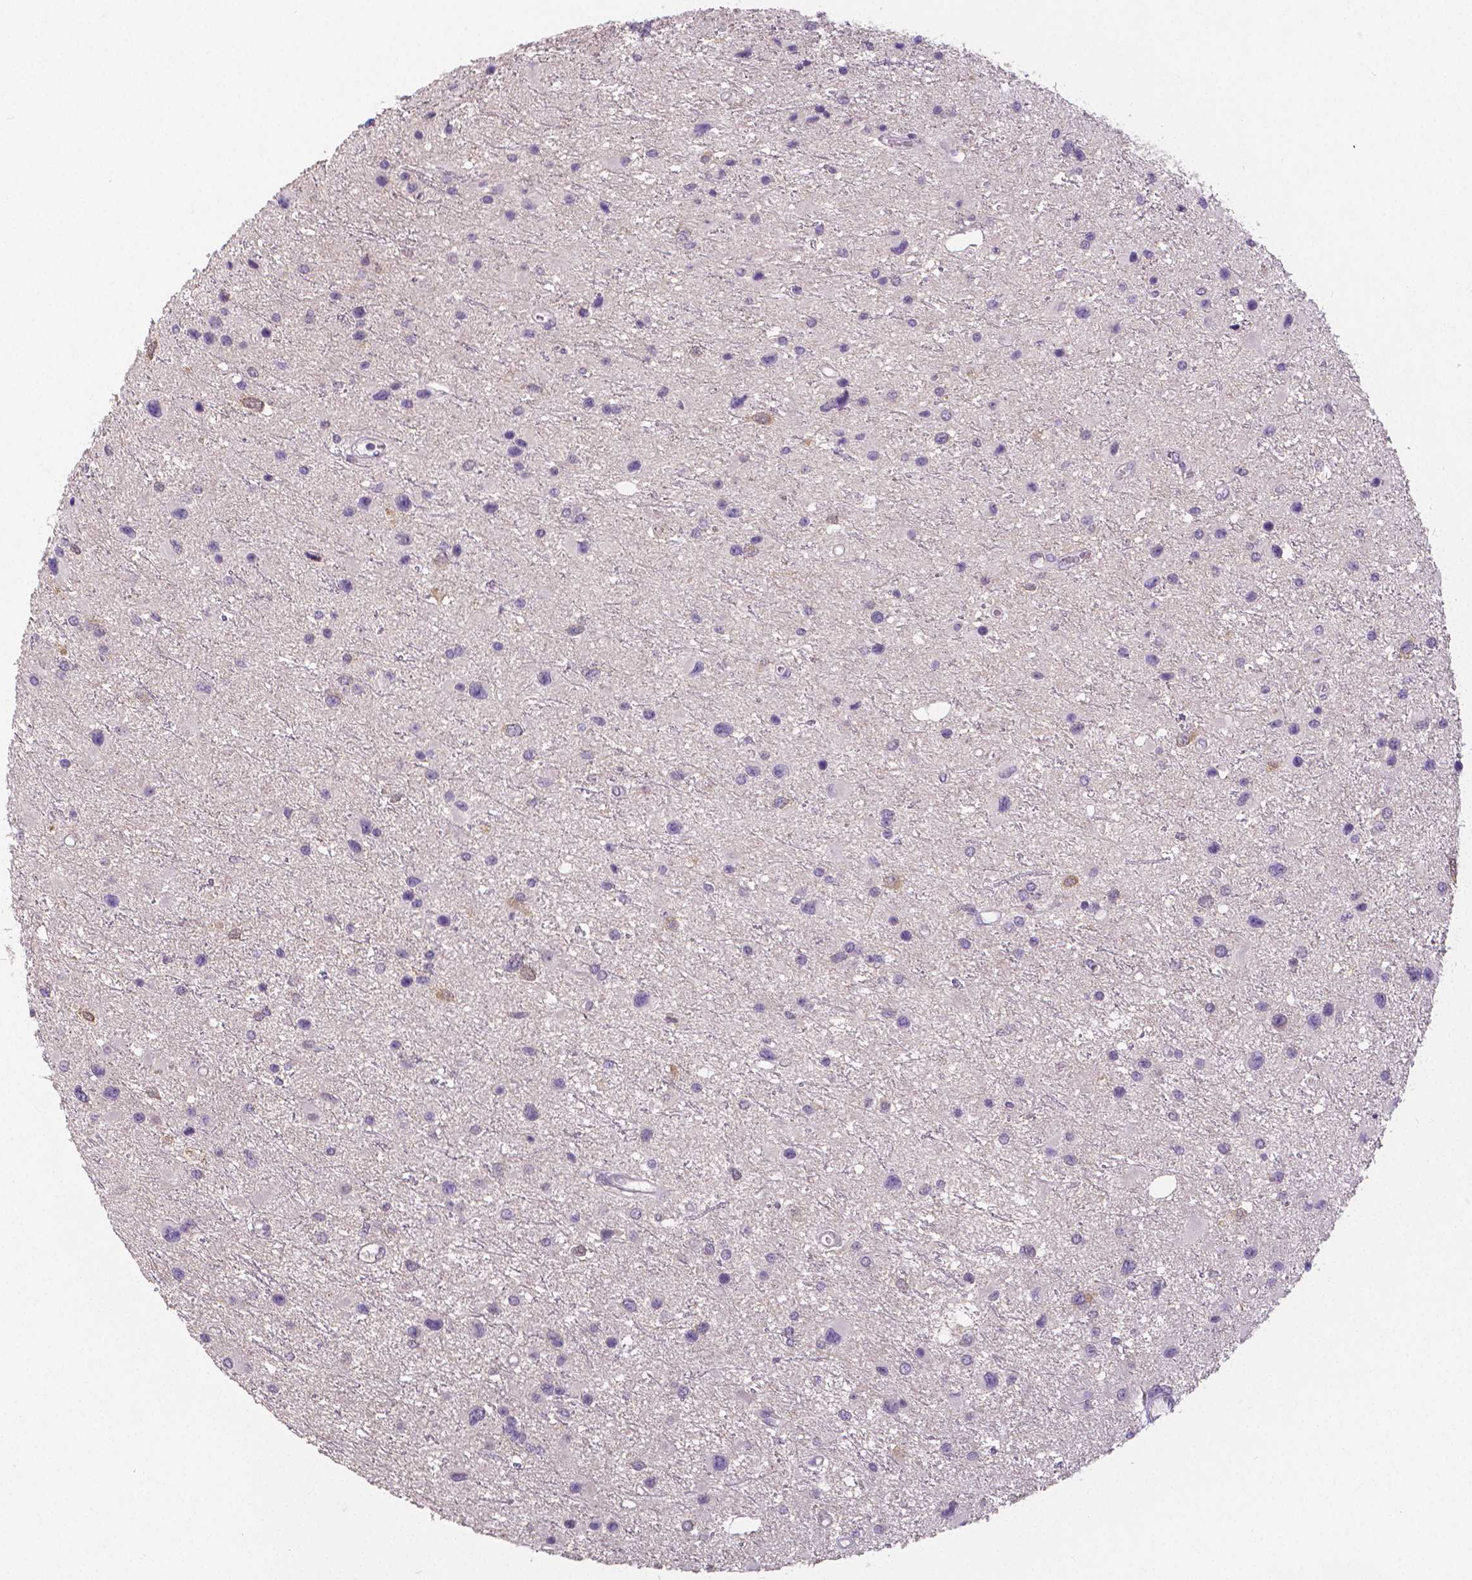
{"staining": {"intensity": "negative", "quantity": "none", "location": "none"}, "tissue": "glioma", "cell_type": "Tumor cells", "image_type": "cancer", "snomed": [{"axis": "morphology", "description": "Glioma, malignant, Low grade"}, {"axis": "topography", "description": "Brain"}], "caption": "High power microscopy image of an immunohistochemistry image of low-grade glioma (malignant), revealing no significant staining in tumor cells.", "gene": "CRMP1", "patient": {"sex": "female", "age": 32}}